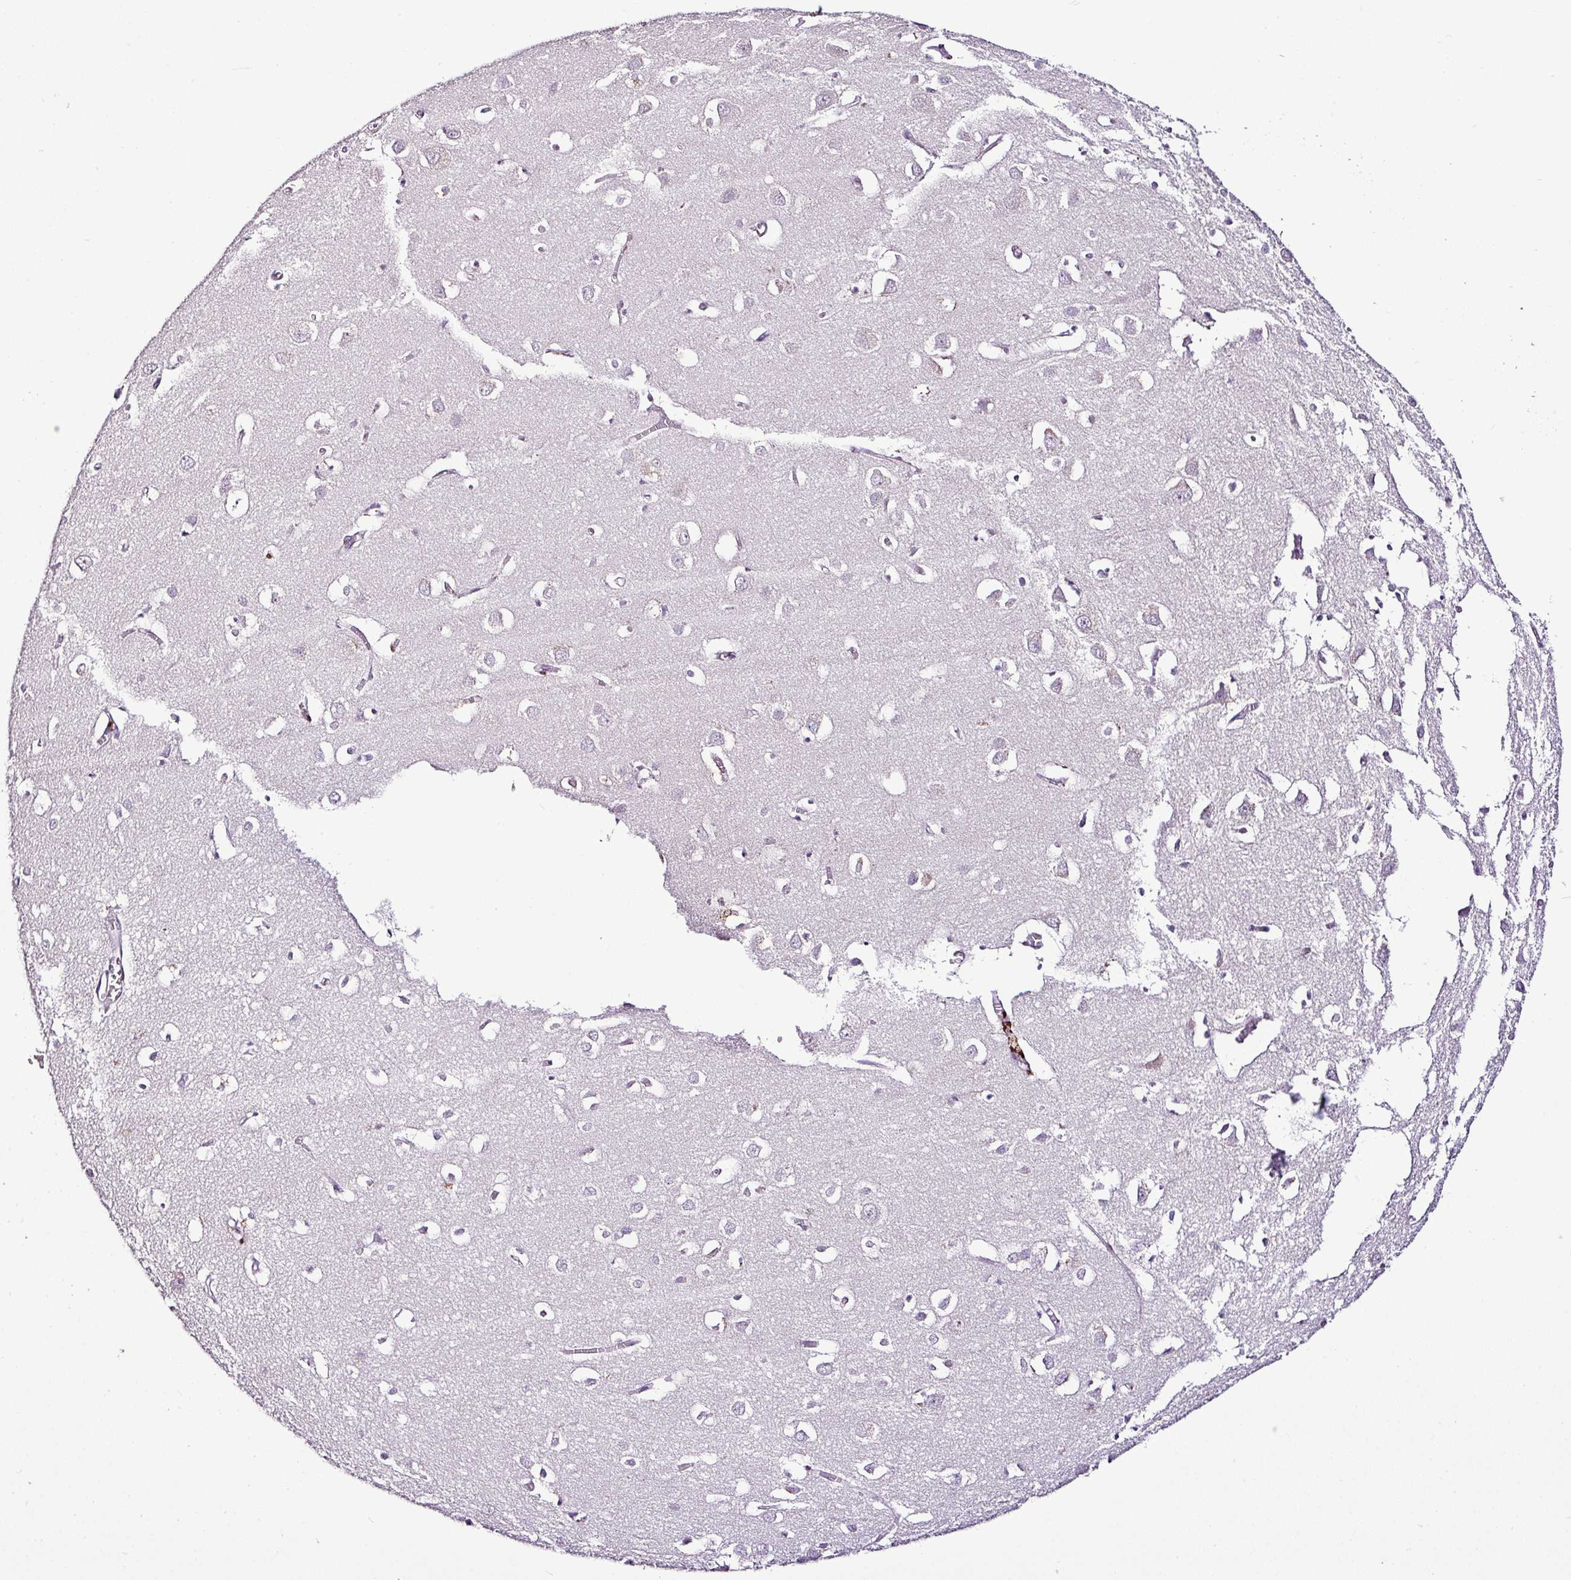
{"staining": {"intensity": "negative", "quantity": "none", "location": "none"}, "tissue": "cerebral cortex", "cell_type": "Endothelial cells", "image_type": "normal", "snomed": [{"axis": "morphology", "description": "Normal tissue, NOS"}, {"axis": "topography", "description": "Cerebral cortex"}], "caption": "Immunohistochemistry (IHC) micrograph of unremarkable cerebral cortex: human cerebral cortex stained with DAB (3,3'-diaminobenzidine) shows no significant protein staining in endothelial cells.", "gene": "ESR1", "patient": {"sex": "male", "age": 70}}